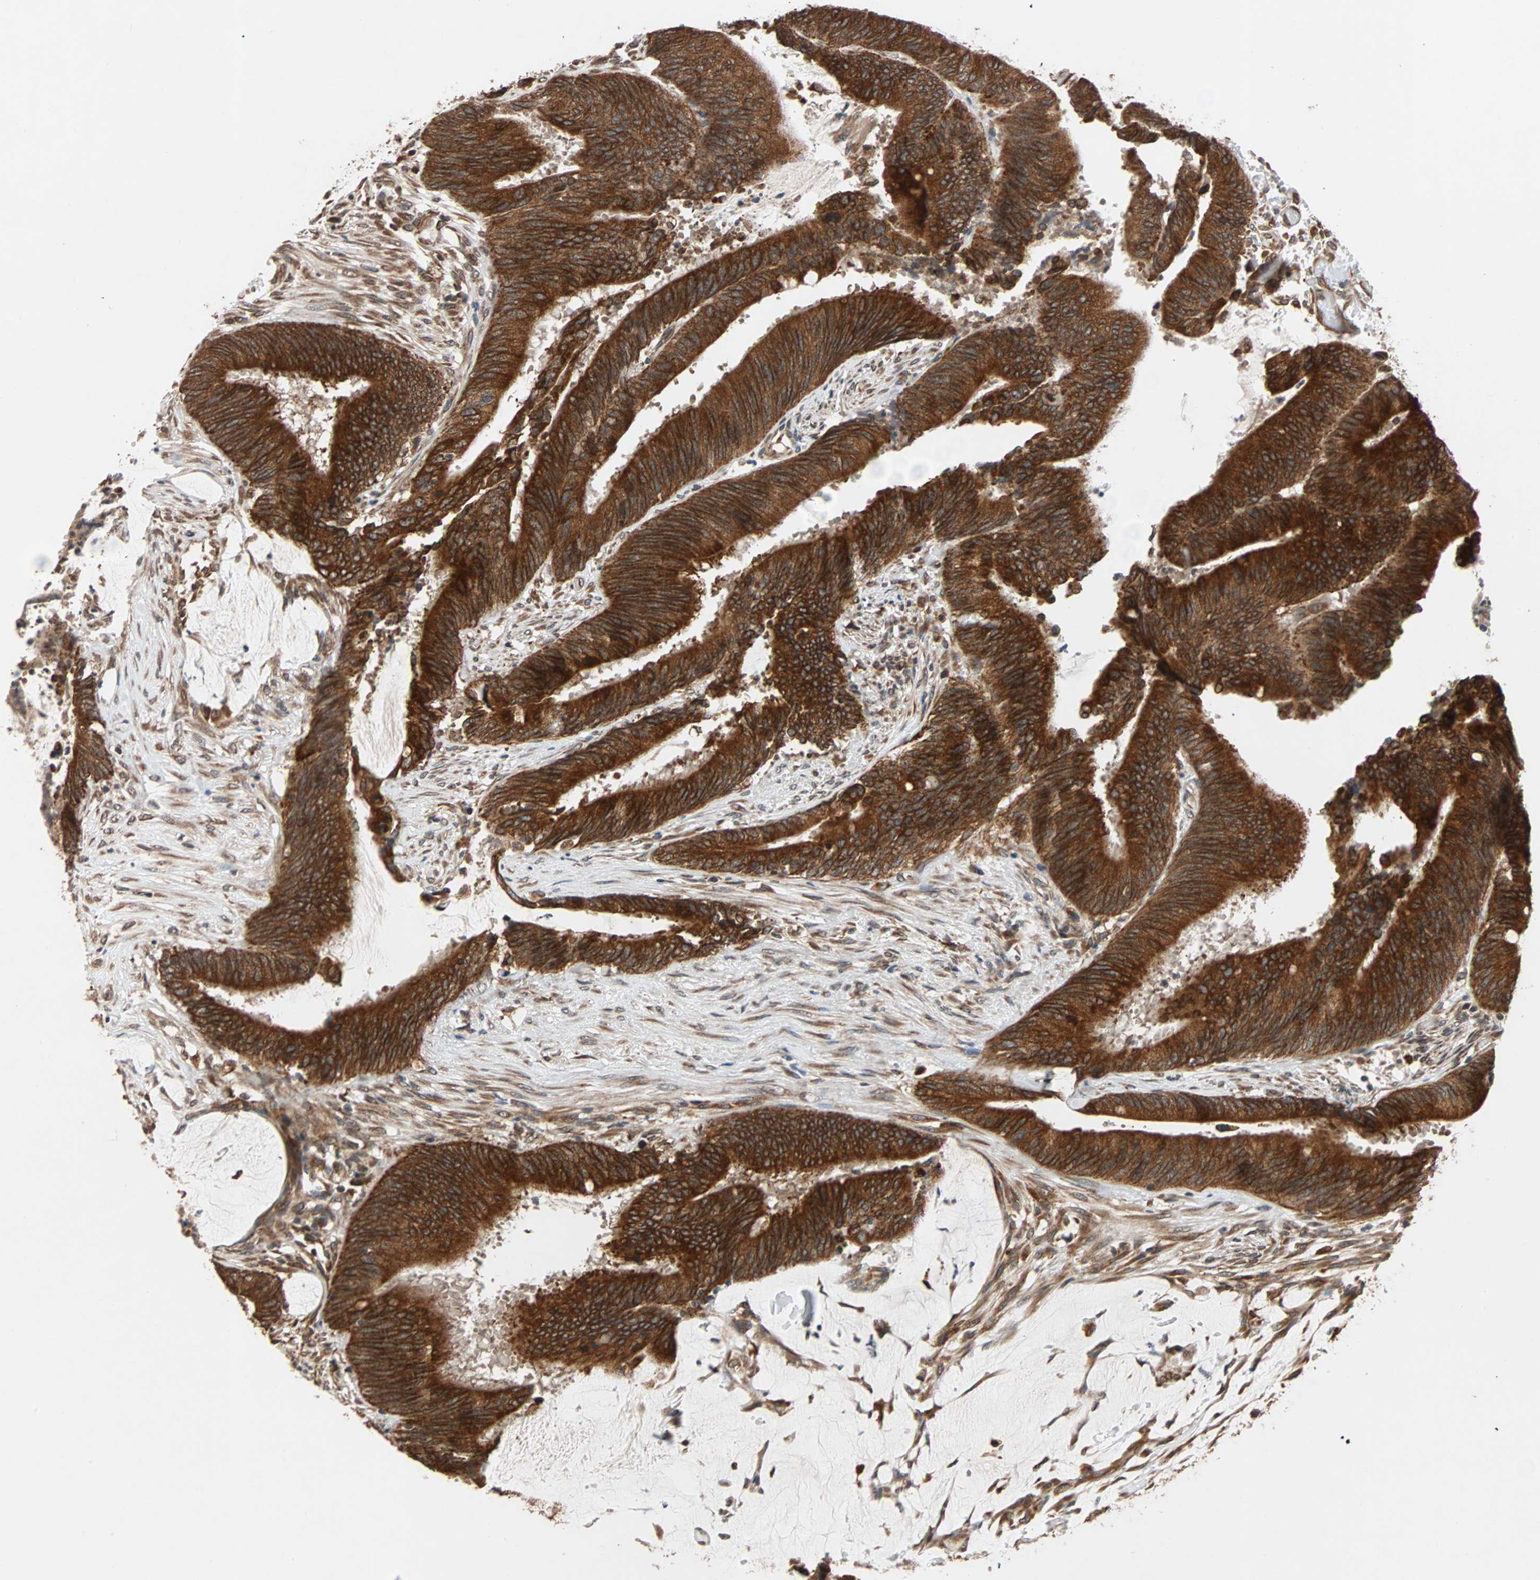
{"staining": {"intensity": "strong", "quantity": ">75%", "location": "cytoplasmic/membranous"}, "tissue": "colorectal cancer", "cell_type": "Tumor cells", "image_type": "cancer", "snomed": [{"axis": "morphology", "description": "Adenocarcinoma, NOS"}, {"axis": "topography", "description": "Rectum"}], "caption": "The photomicrograph displays staining of colorectal adenocarcinoma, revealing strong cytoplasmic/membranous protein expression (brown color) within tumor cells.", "gene": "AUP1", "patient": {"sex": "female", "age": 66}}